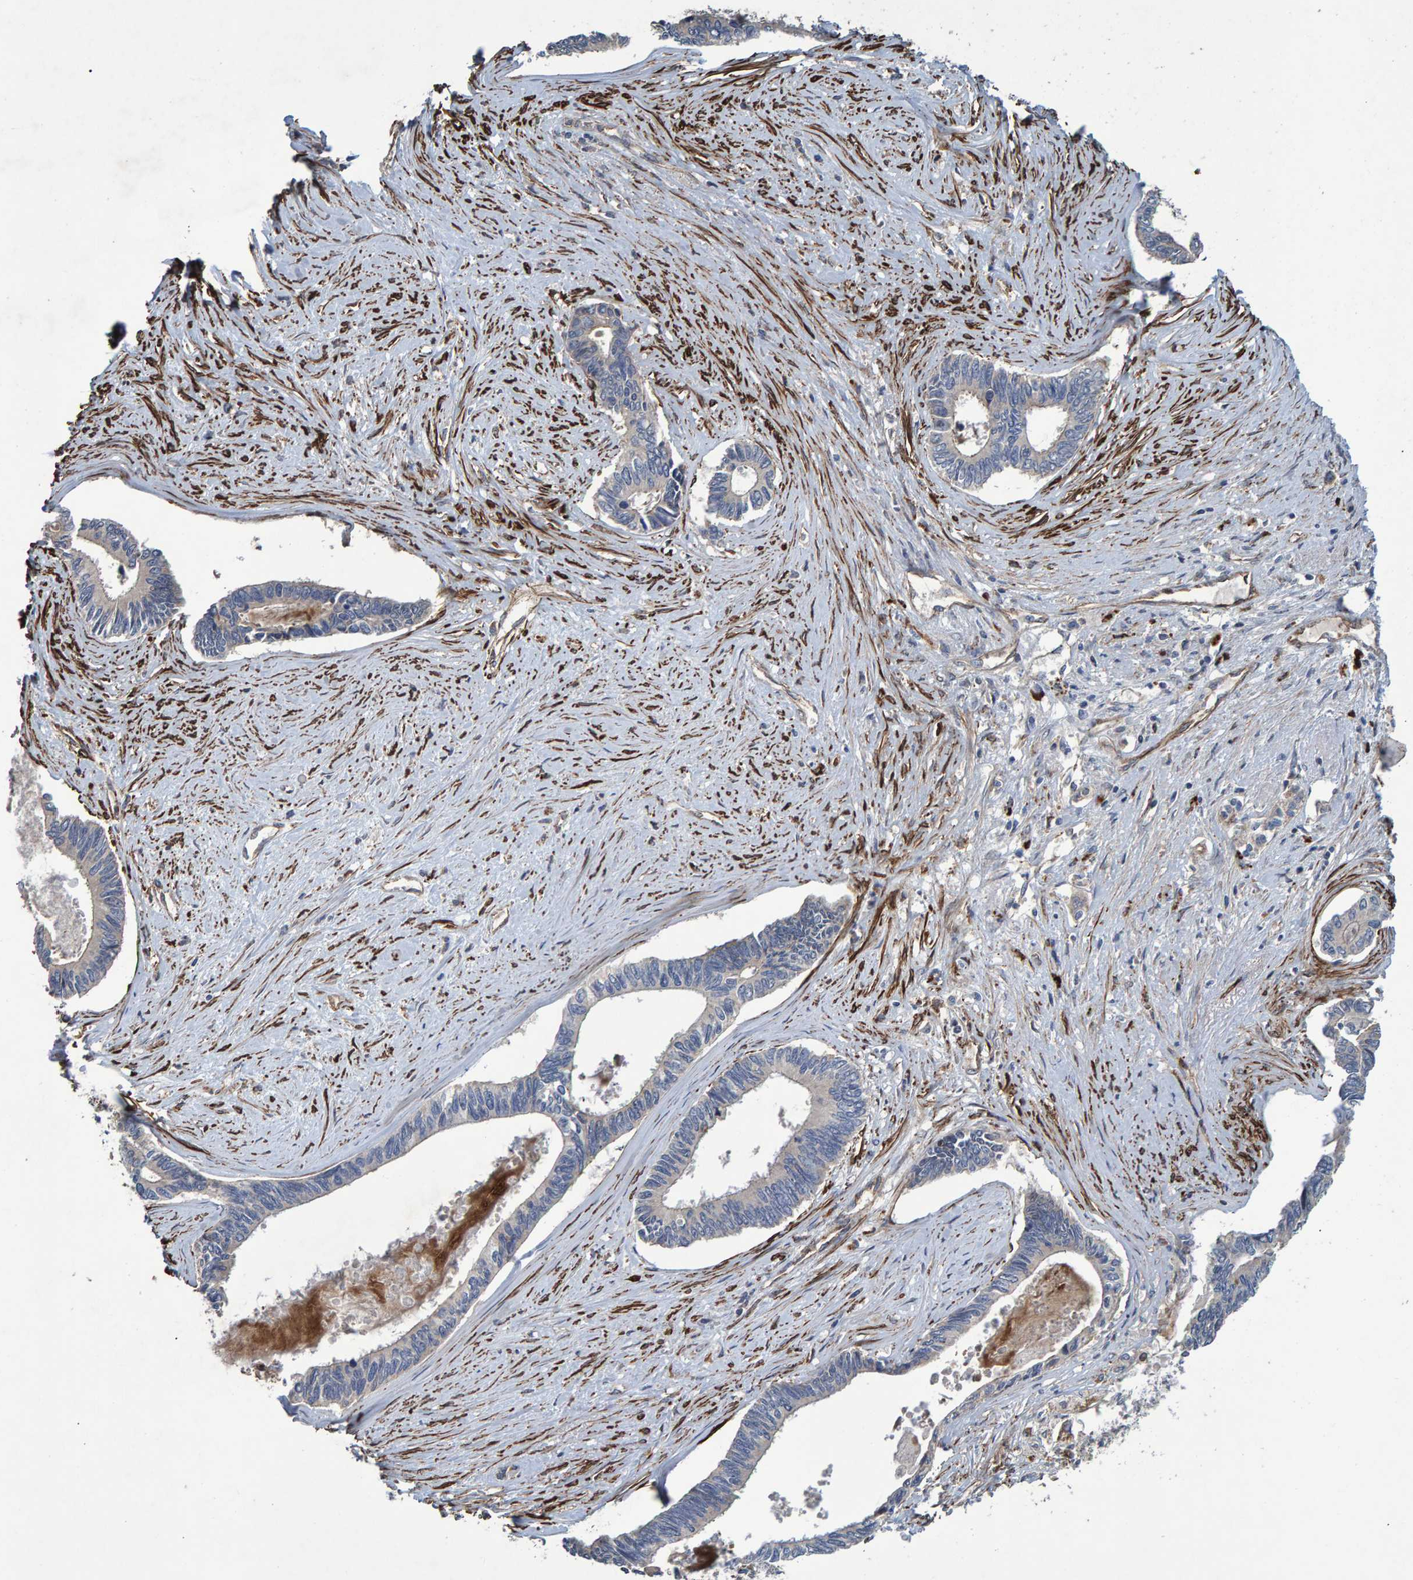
{"staining": {"intensity": "negative", "quantity": "none", "location": "none"}, "tissue": "pancreatic cancer", "cell_type": "Tumor cells", "image_type": "cancer", "snomed": [{"axis": "morphology", "description": "Adenocarcinoma, NOS"}, {"axis": "topography", "description": "Pancreas"}], "caption": "The image demonstrates no staining of tumor cells in pancreatic adenocarcinoma.", "gene": "SLIT2", "patient": {"sex": "female", "age": 70}}